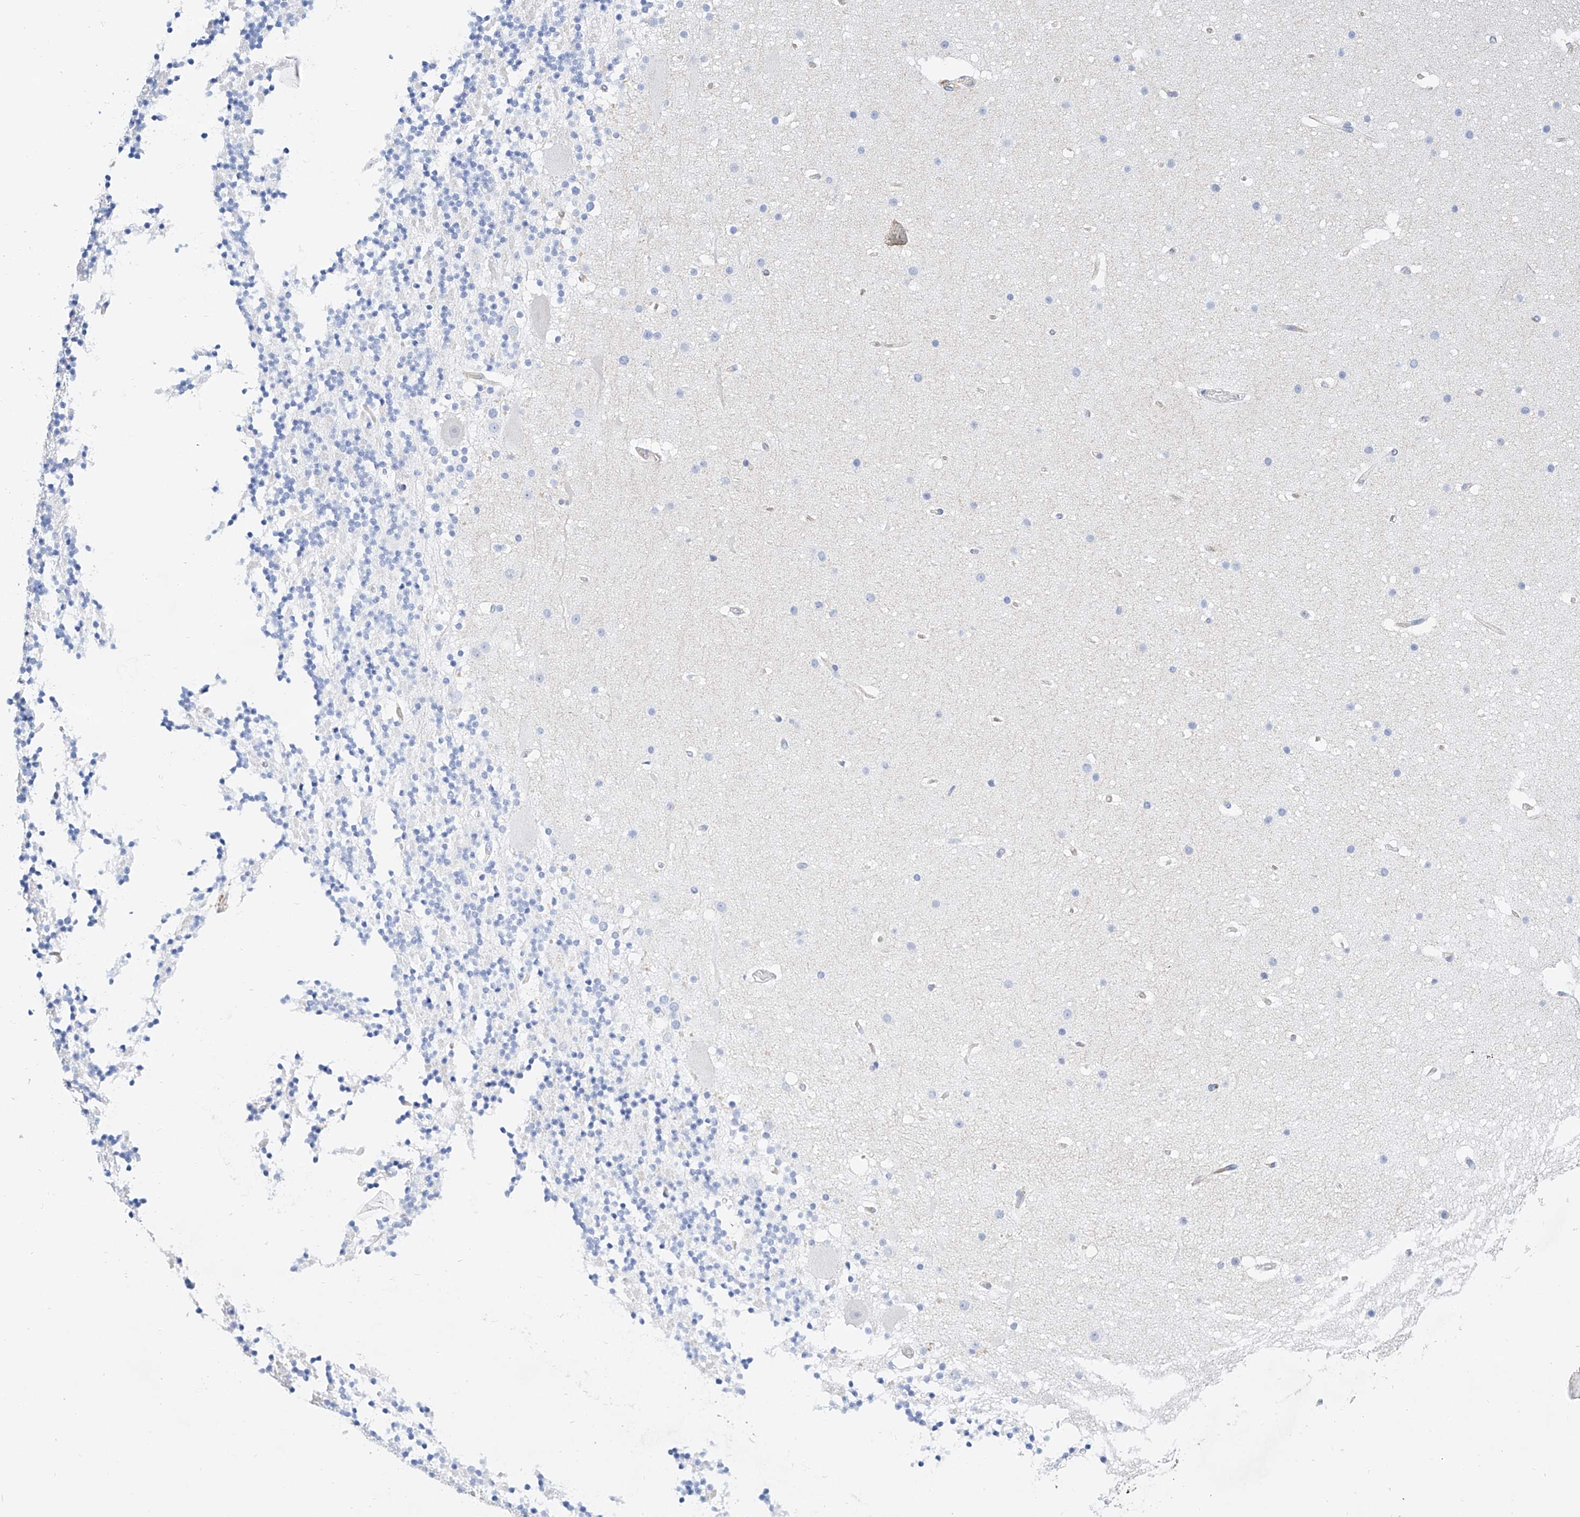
{"staining": {"intensity": "negative", "quantity": "none", "location": "none"}, "tissue": "cerebellum", "cell_type": "Cells in granular layer", "image_type": "normal", "snomed": [{"axis": "morphology", "description": "Normal tissue, NOS"}, {"axis": "topography", "description": "Cerebellum"}], "caption": "DAB immunohistochemical staining of benign human cerebellum demonstrates no significant expression in cells in granular layer.", "gene": "SBSPON", "patient": {"sex": "male", "age": 57}}